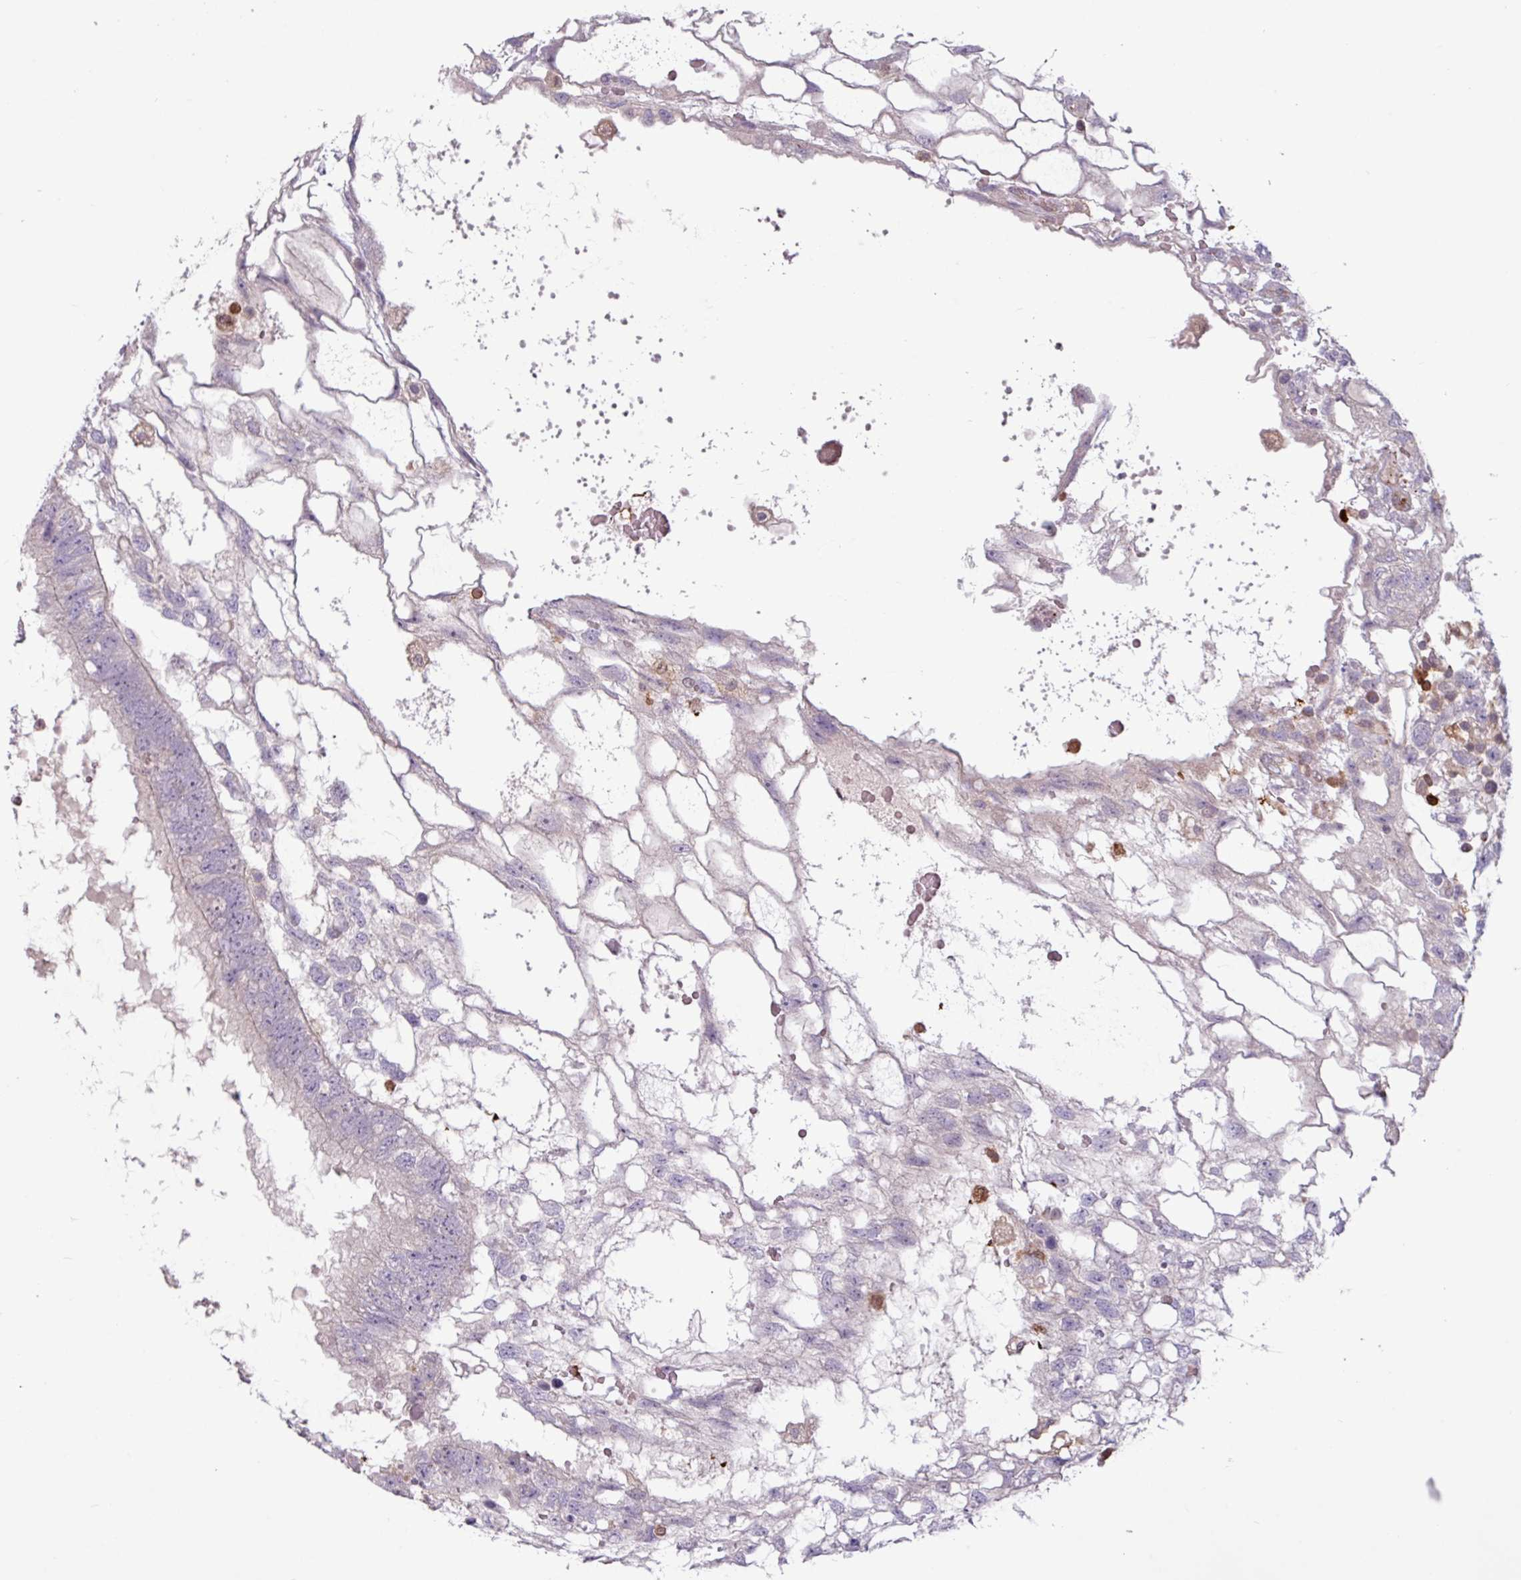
{"staining": {"intensity": "negative", "quantity": "none", "location": "none"}, "tissue": "testis cancer", "cell_type": "Tumor cells", "image_type": "cancer", "snomed": [{"axis": "morphology", "description": "Normal tissue, NOS"}, {"axis": "morphology", "description": "Carcinoma, Embryonal, NOS"}, {"axis": "topography", "description": "Testis"}], "caption": "Testis cancer was stained to show a protein in brown. There is no significant staining in tumor cells.", "gene": "SEC61G", "patient": {"sex": "male", "age": 32}}